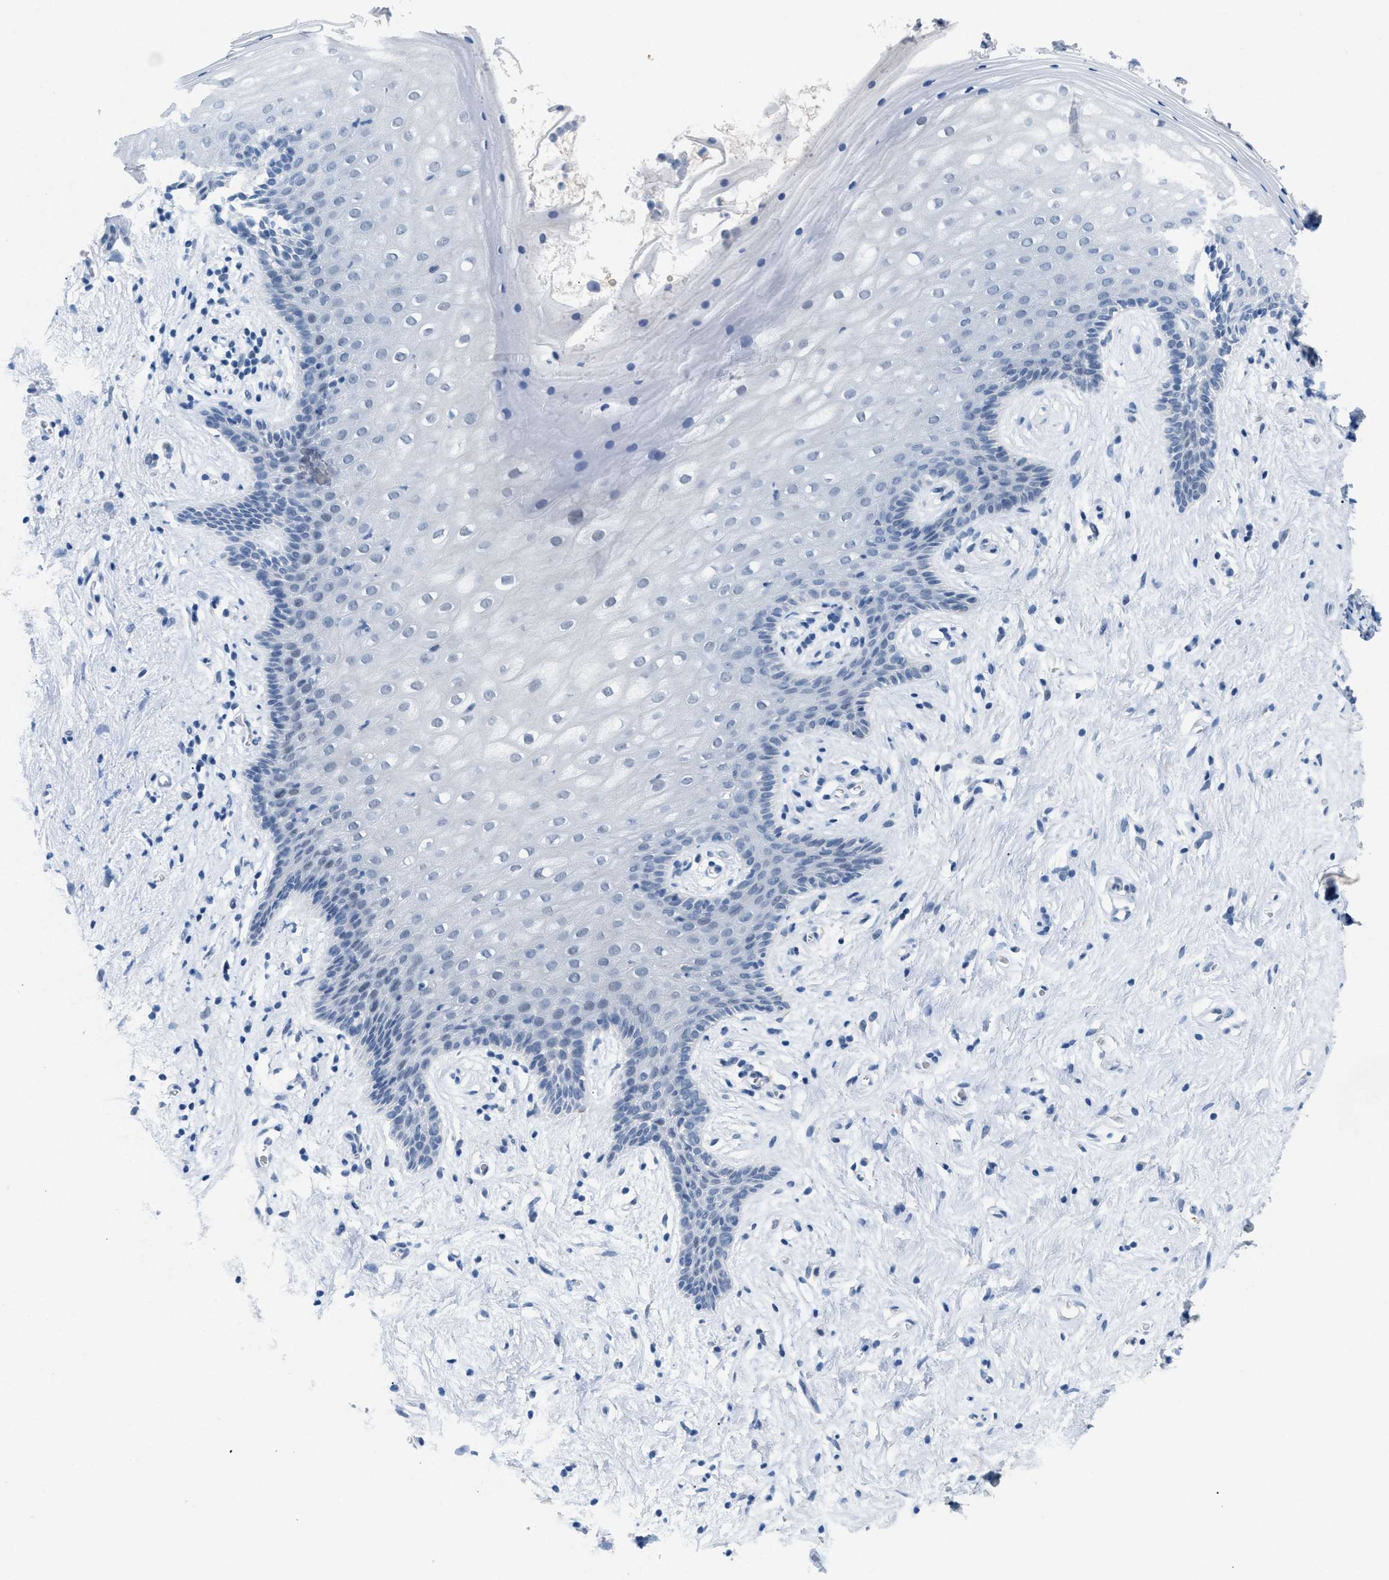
{"staining": {"intensity": "negative", "quantity": "none", "location": "none"}, "tissue": "vagina", "cell_type": "Squamous epithelial cells", "image_type": "normal", "snomed": [{"axis": "morphology", "description": "Normal tissue, NOS"}, {"axis": "topography", "description": "Vagina"}], "caption": "Squamous epithelial cells show no significant expression in benign vagina. (DAB (3,3'-diaminobenzidine) immunohistochemistry, high magnification).", "gene": "TASOR", "patient": {"sex": "female", "age": 44}}